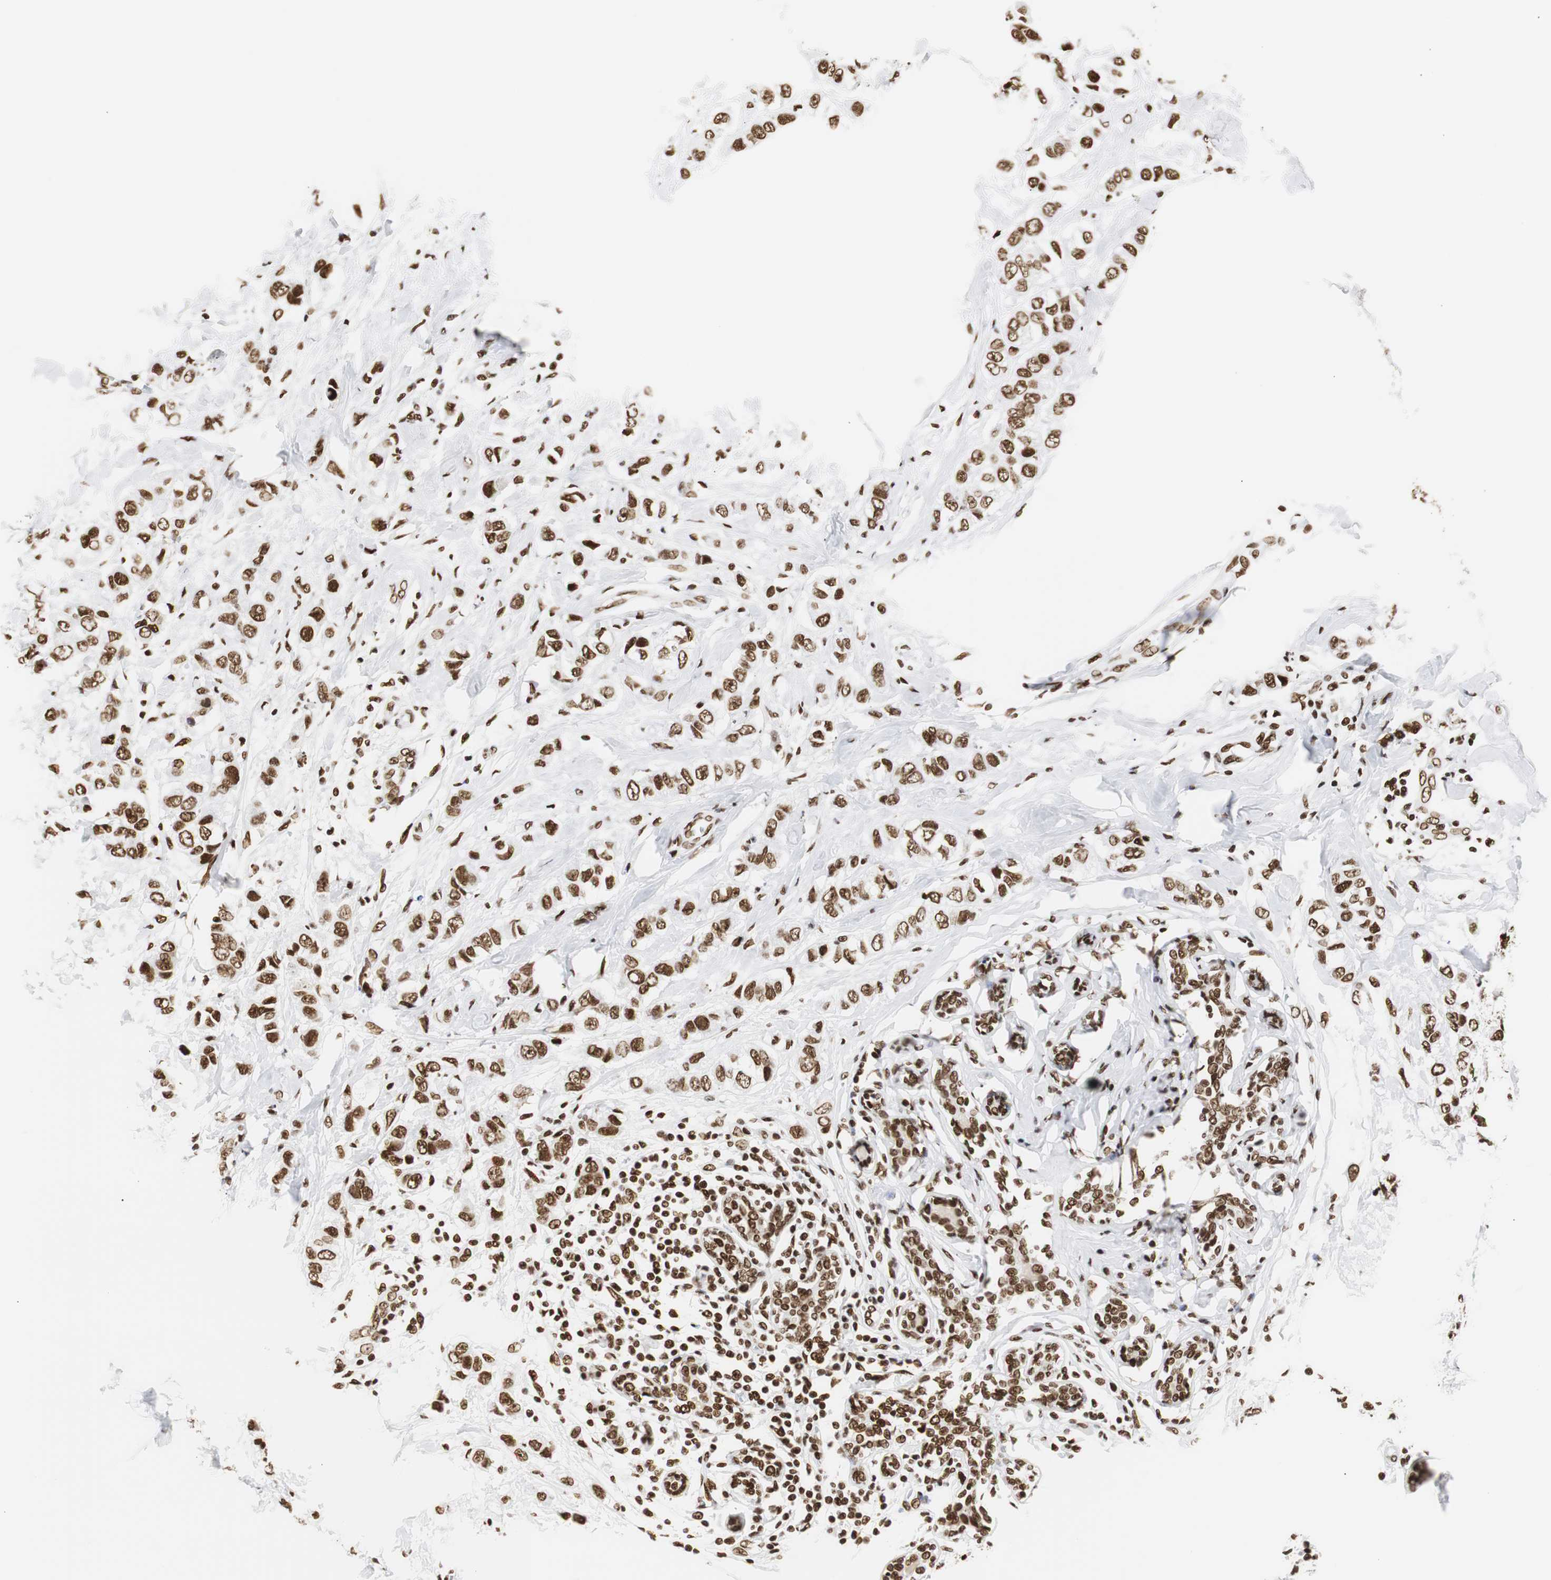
{"staining": {"intensity": "strong", "quantity": ">75%", "location": "nuclear"}, "tissue": "breast cancer", "cell_type": "Tumor cells", "image_type": "cancer", "snomed": [{"axis": "morphology", "description": "Duct carcinoma"}, {"axis": "topography", "description": "Breast"}], "caption": "There is high levels of strong nuclear positivity in tumor cells of breast infiltrating ductal carcinoma, as demonstrated by immunohistochemical staining (brown color).", "gene": "HNRNPH2", "patient": {"sex": "female", "age": 50}}